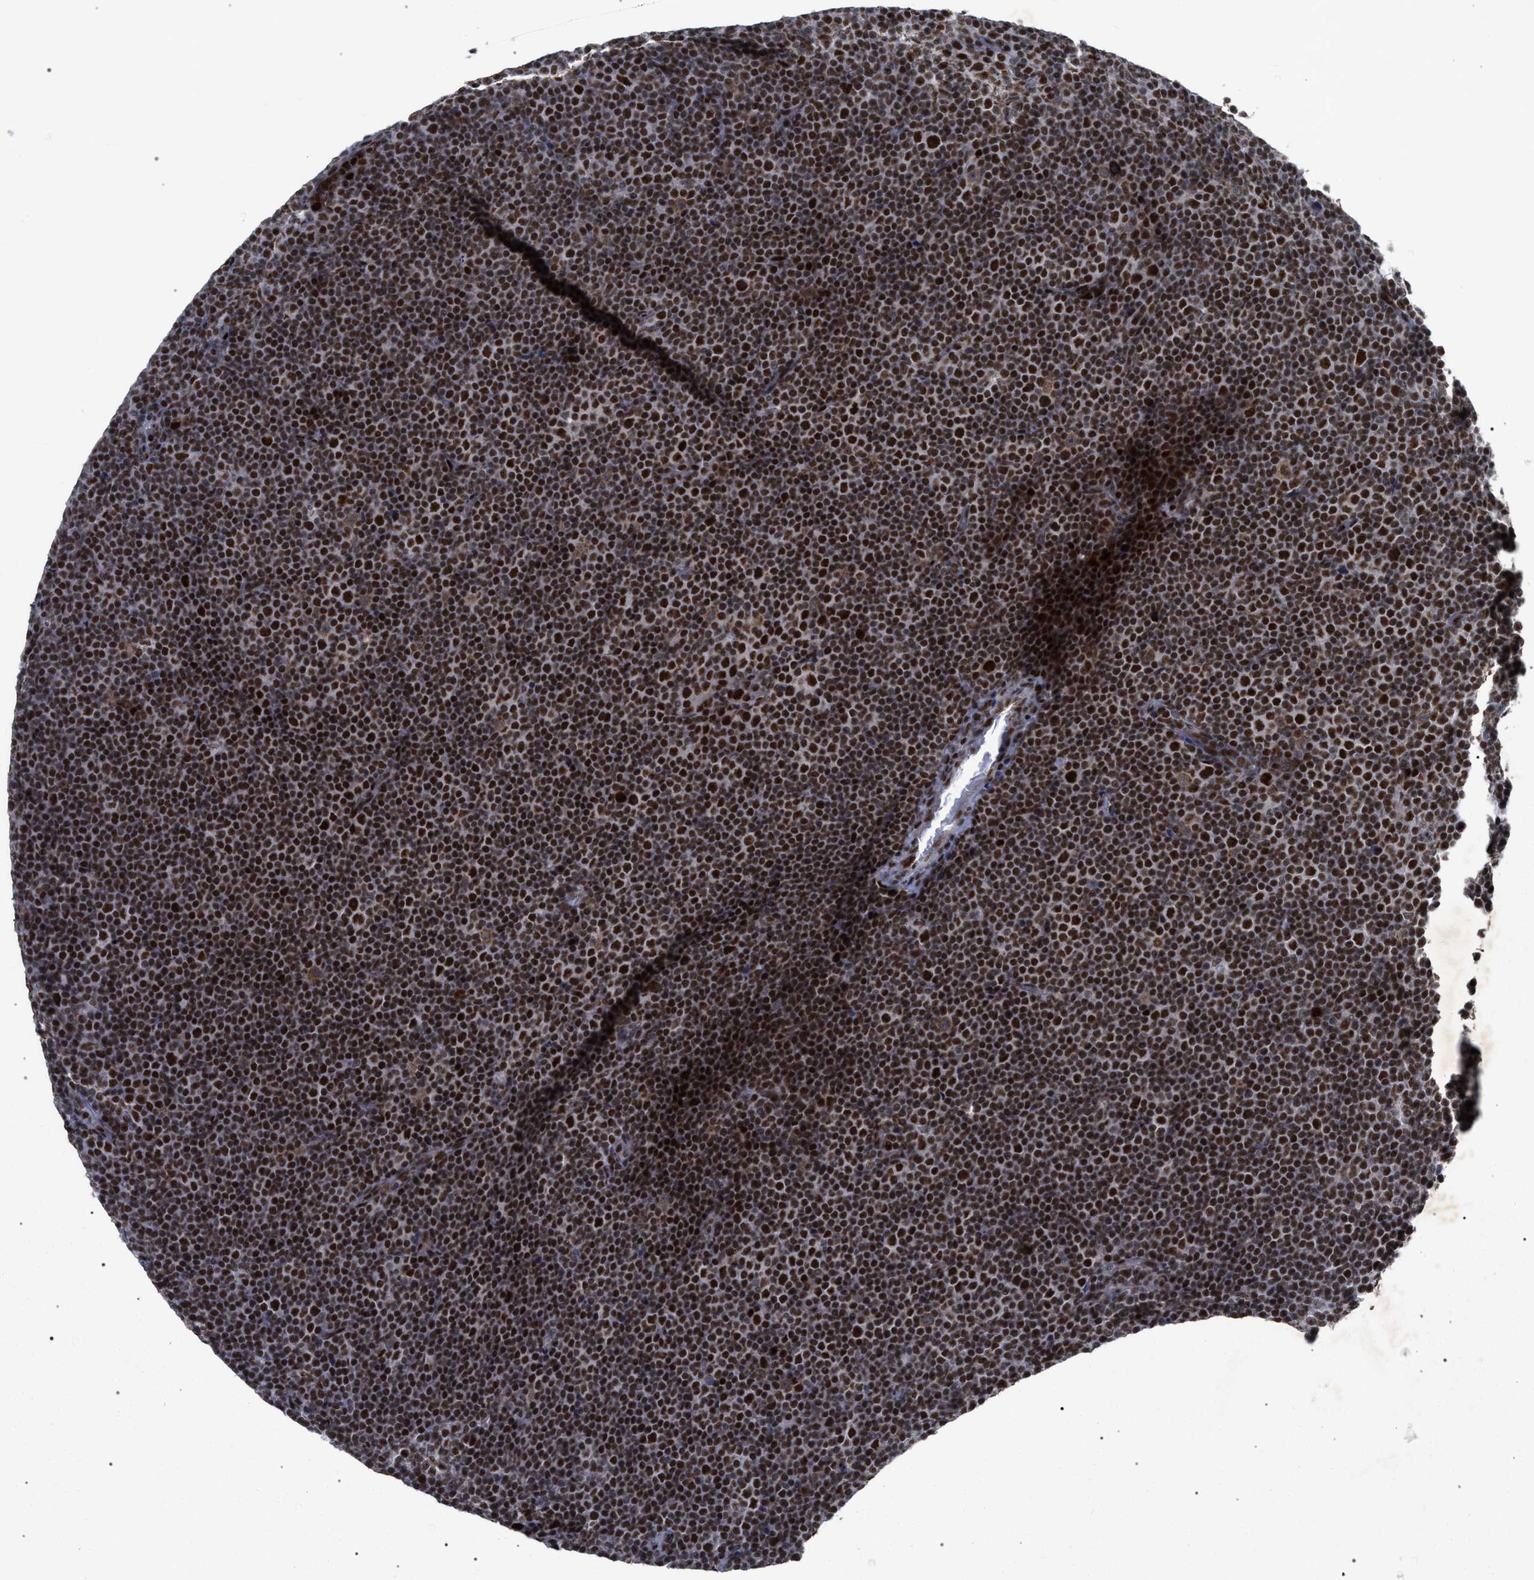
{"staining": {"intensity": "strong", "quantity": ">75%", "location": "nuclear"}, "tissue": "lymphoma", "cell_type": "Tumor cells", "image_type": "cancer", "snomed": [{"axis": "morphology", "description": "Malignant lymphoma, non-Hodgkin's type, Low grade"}, {"axis": "topography", "description": "Lymph node"}], "caption": "Immunohistochemical staining of low-grade malignant lymphoma, non-Hodgkin's type demonstrates high levels of strong nuclear protein positivity in approximately >75% of tumor cells.", "gene": "SCAF4", "patient": {"sex": "female", "age": 67}}